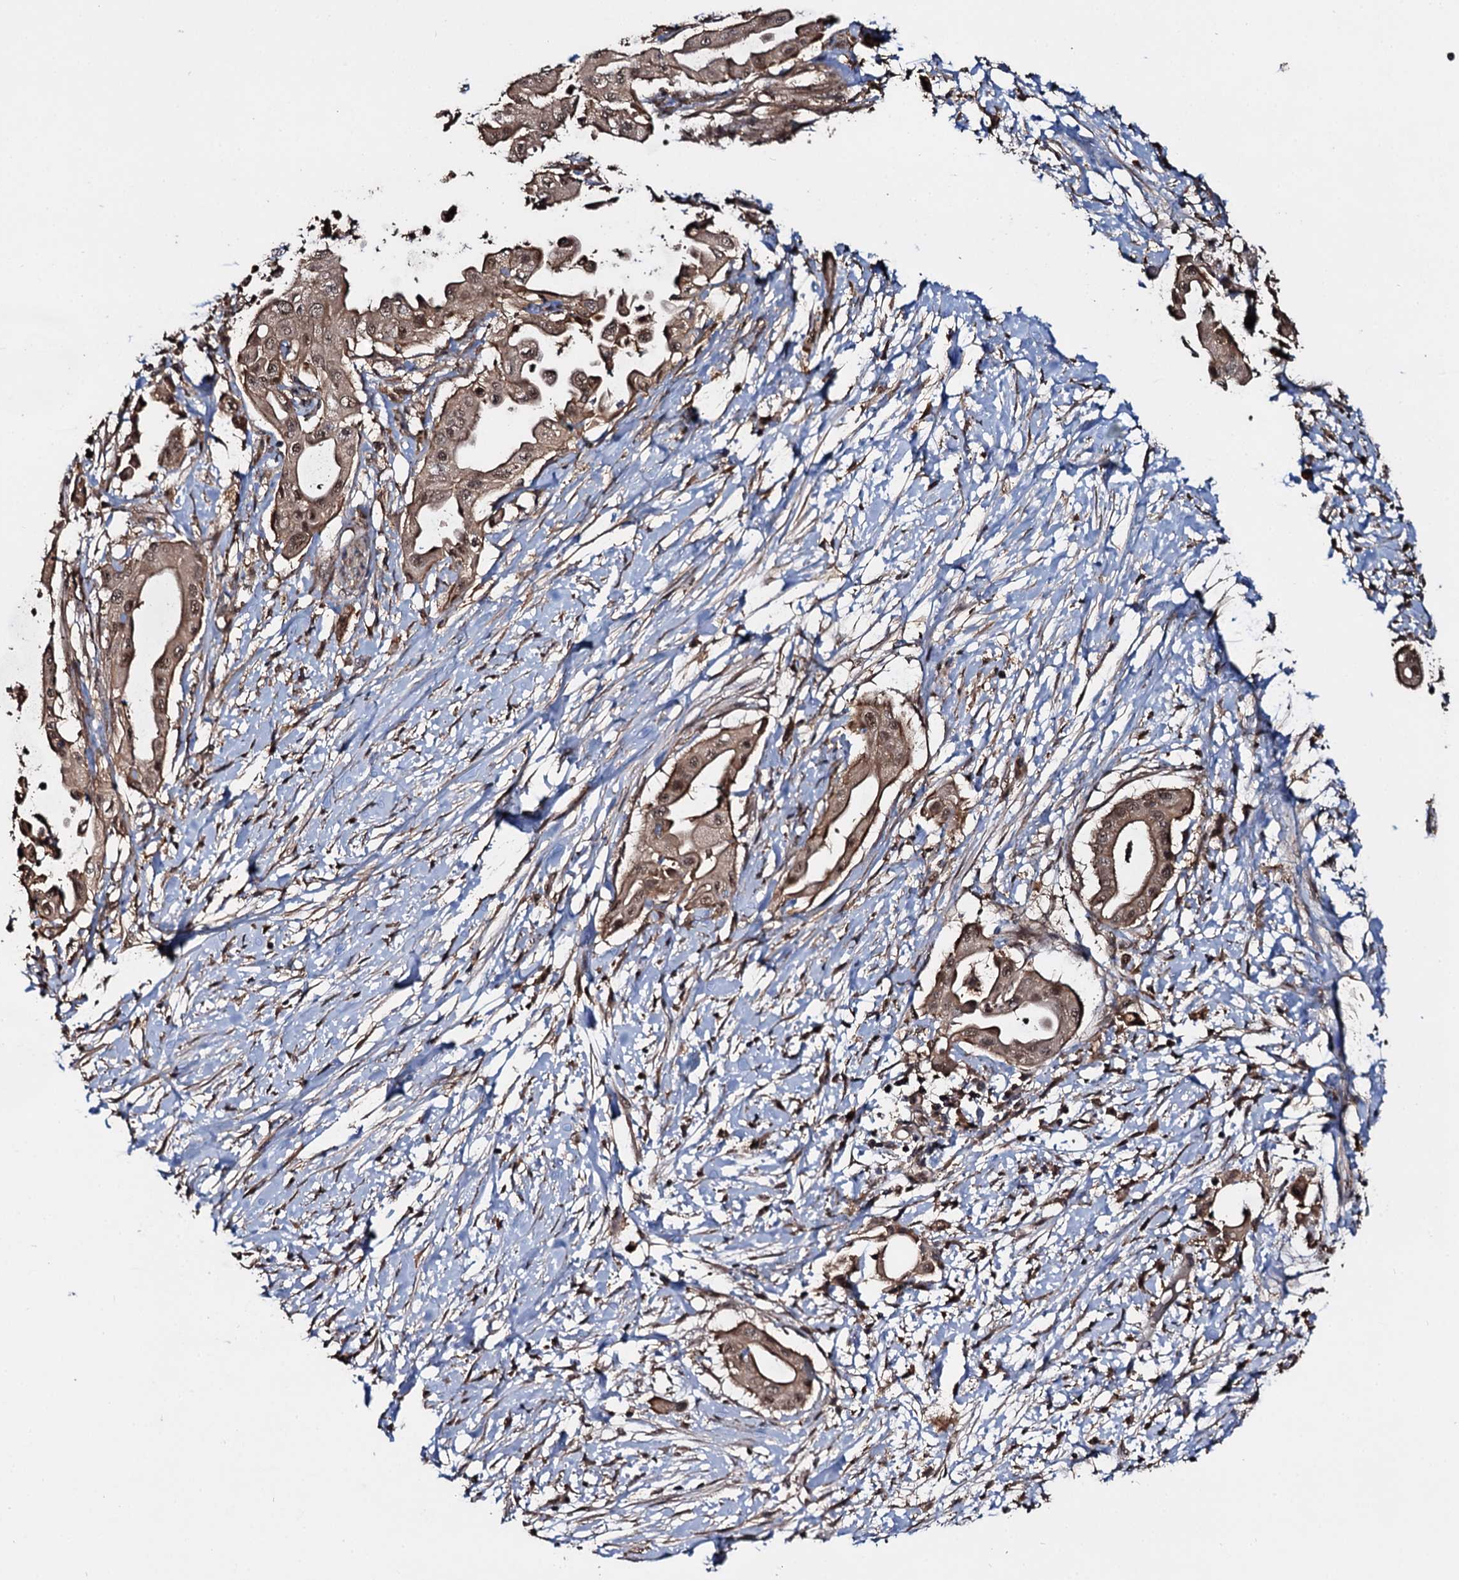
{"staining": {"intensity": "moderate", "quantity": ">75%", "location": "cytoplasmic/membranous,nuclear"}, "tissue": "pancreatic cancer", "cell_type": "Tumor cells", "image_type": "cancer", "snomed": [{"axis": "morphology", "description": "Adenocarcinoma, NOS"}, {"axis": "topography", "description": "Pancreas"}], "caption": "Adenocarcinoma (pancreatic) stained with a protein marker reveals moderate staining in tumor cells.", "gene": "SLC46A3", "patient": {"sex": "male", "age": 68}}